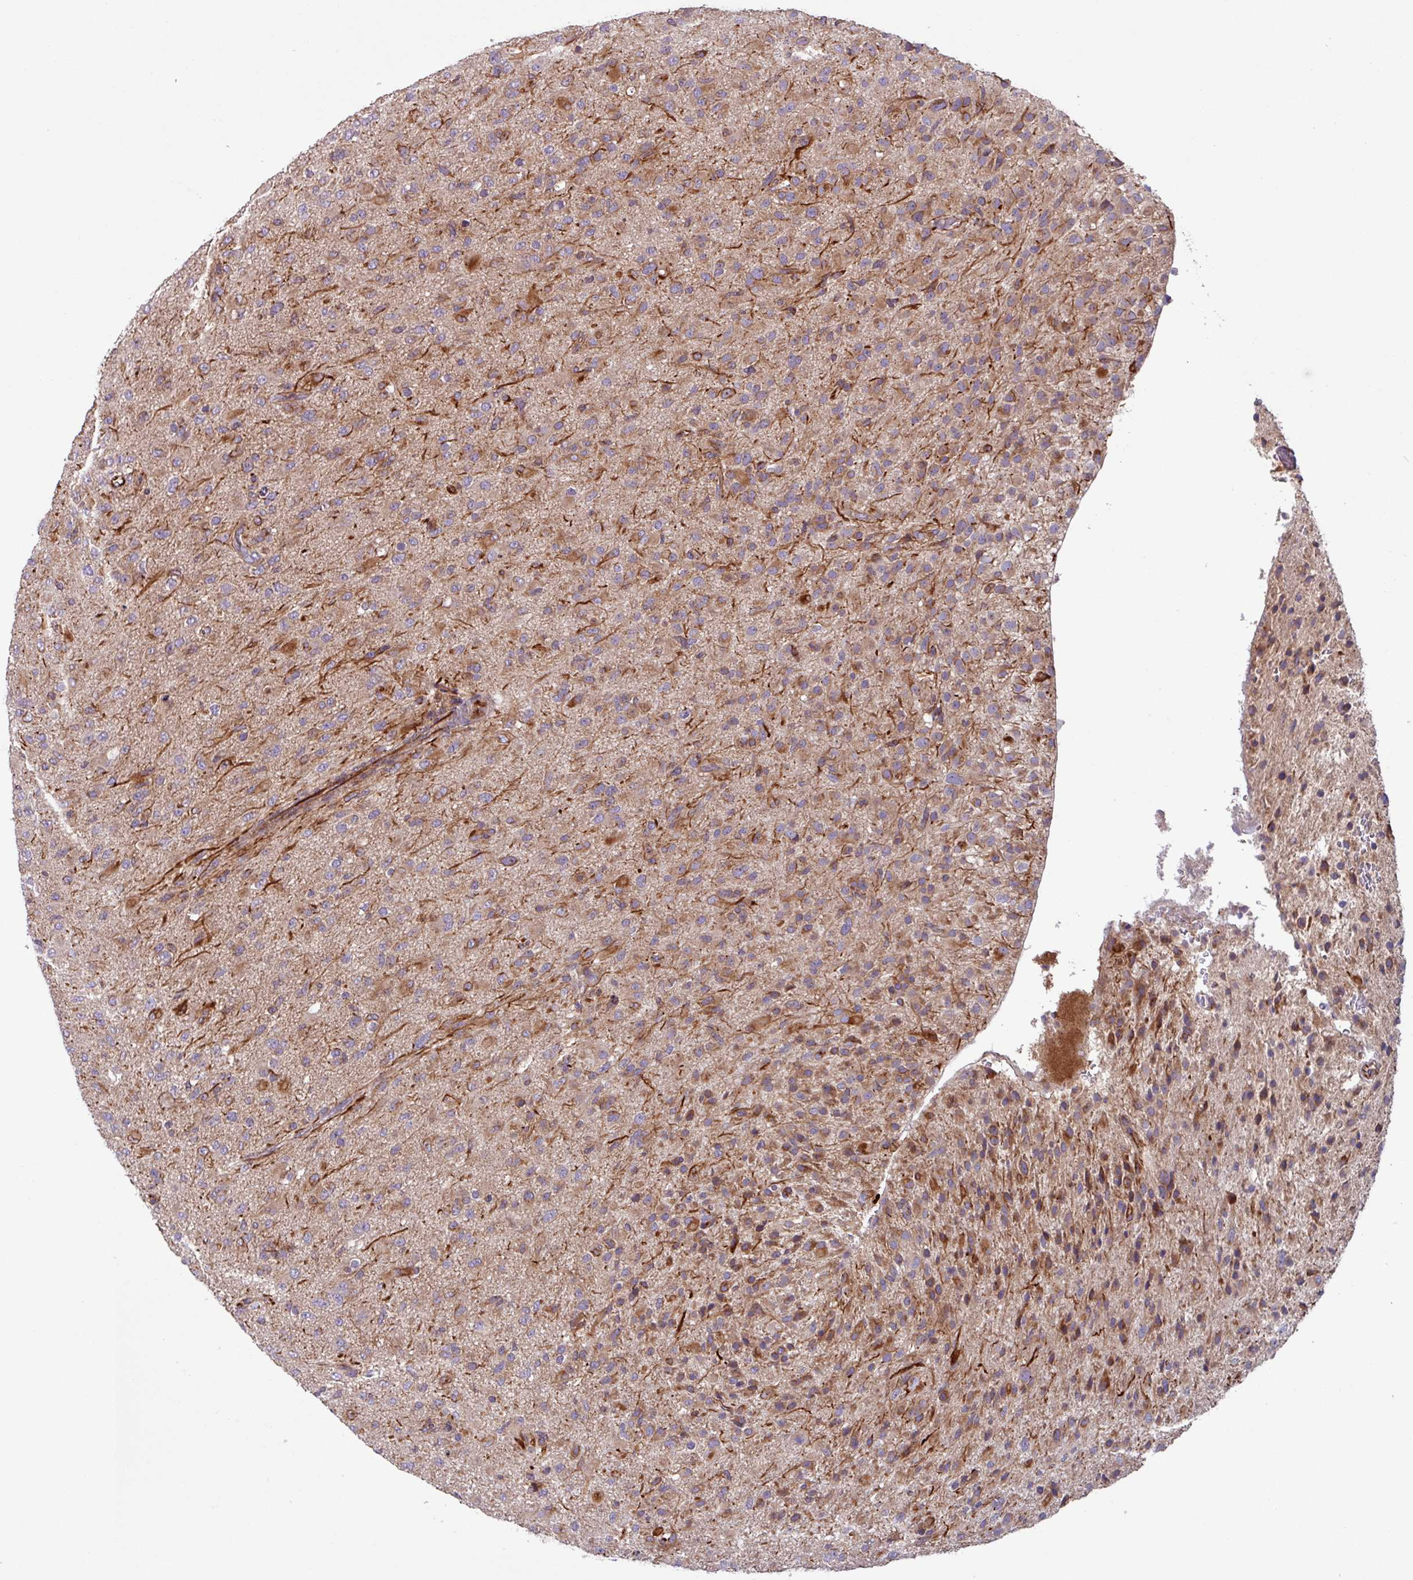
{"staining": {"intensity": "moderate", "quantity": ">75%", "location": "cytoplasmic/membranous"}, "tissue": "glioma", "cell_type": "Tumor cells", "image_type": "cancer", "snomed": [{"axis": "morphology", "description": "Glioma, malignant, Low grade"}, {"axis": "topography", "description": "Brain"}], "caption": "The histopathology image exhibits a brown stain indicating the presence of a protein in the cytoplasmic/membranous of tumor cells in glioma.", "gene": "PLEKHD1", "patient": {"sex": "male", "age": 65}}